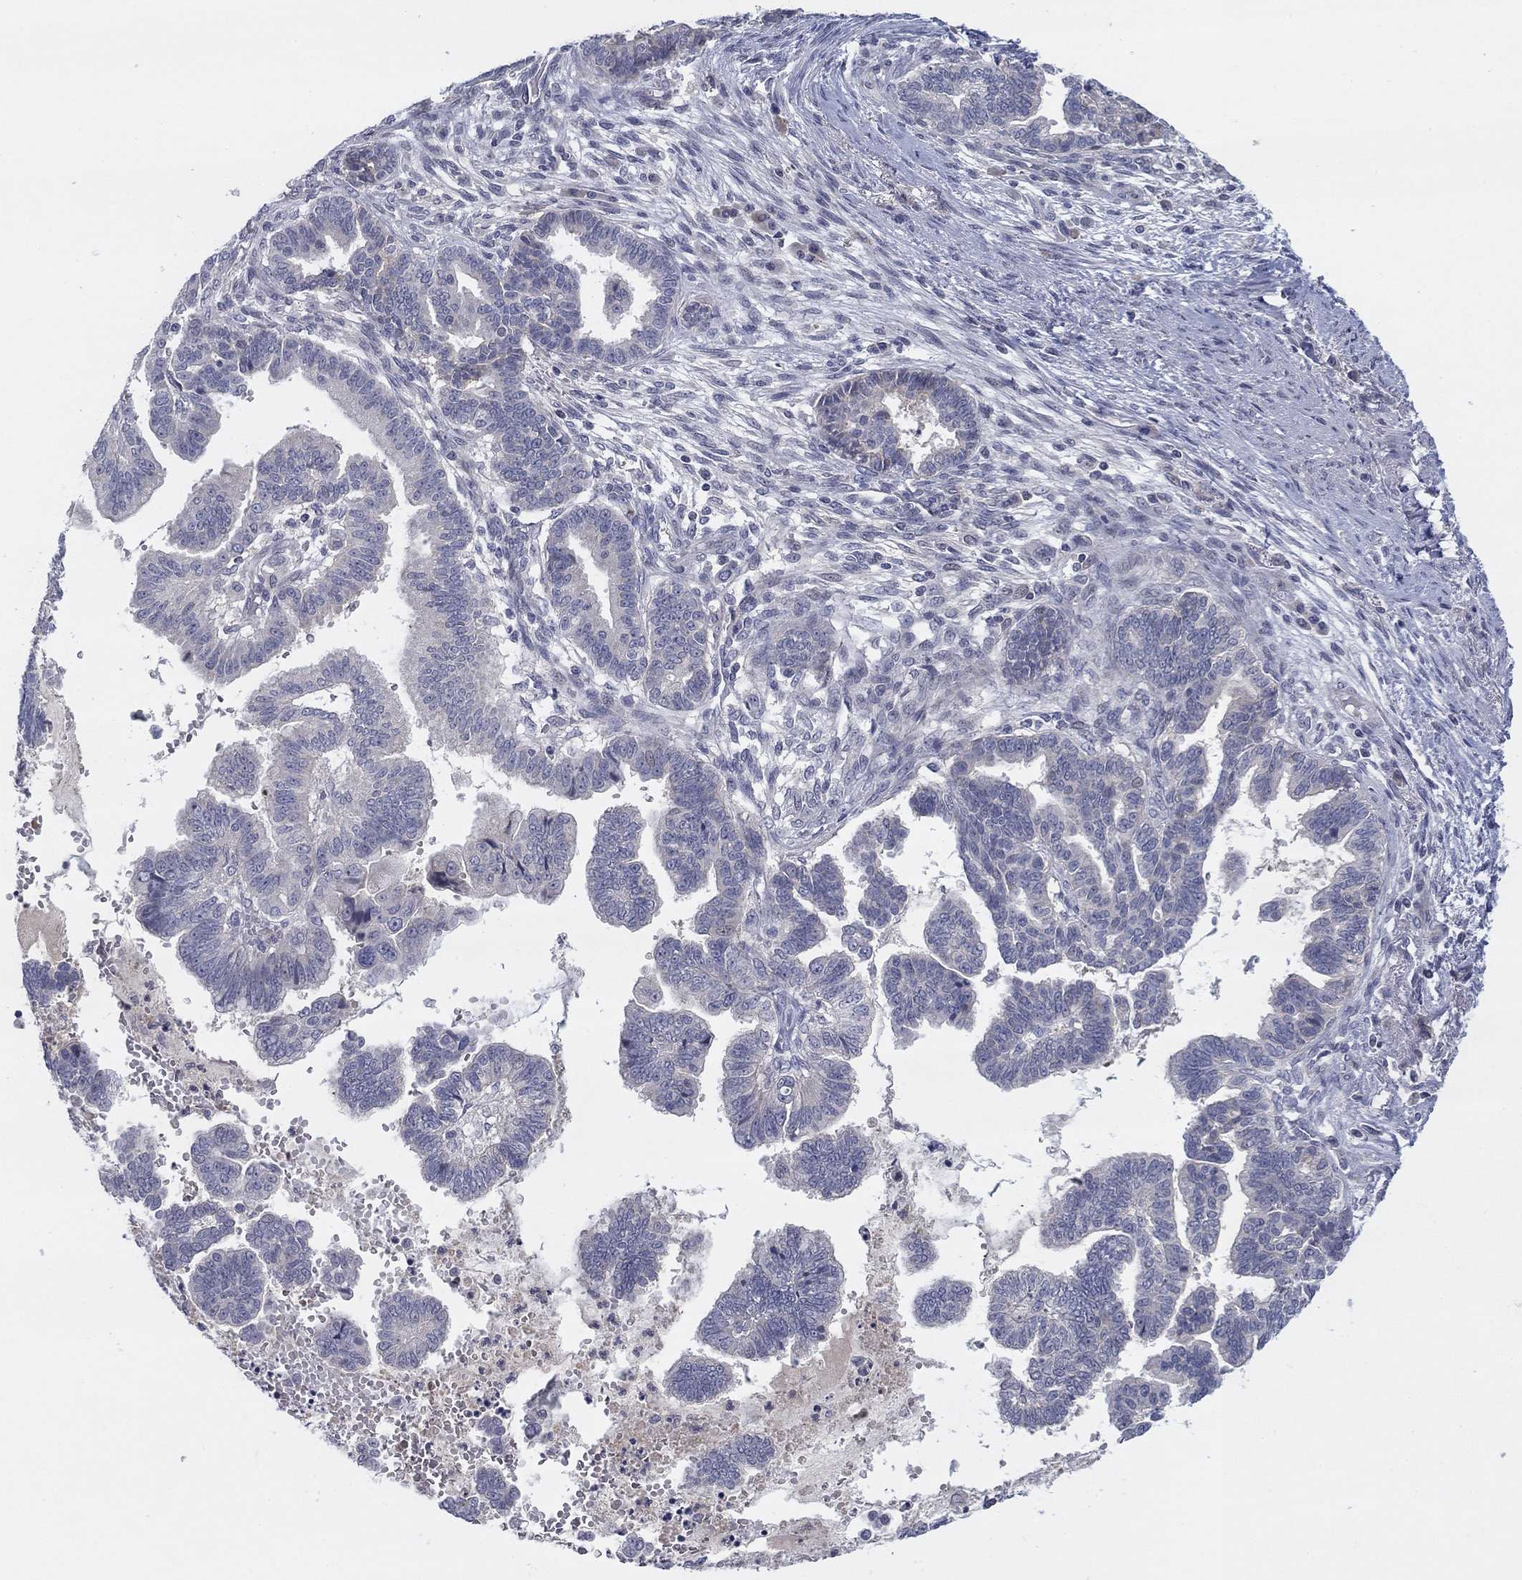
{"staining": {"intensity": "negative", "quantity": "none", "location": "none"}, "tissue": "stomach cancer", "cell_type": "Tumor cells", "image_type": "cancer", "snomed": [{"axis": "morphology", "description": "Adenocarcinoma, NOS"}, {"axis": "topography", "description": "Stomach"}], "caption": "An immunohistochemistry (IHC) image of stomach adenocarcinoma is shown. There is no staining in tumor cells of stomach adenocarcinoma.", "gene": "AMN1", "patient": {"sex": "male", "age": 83}}